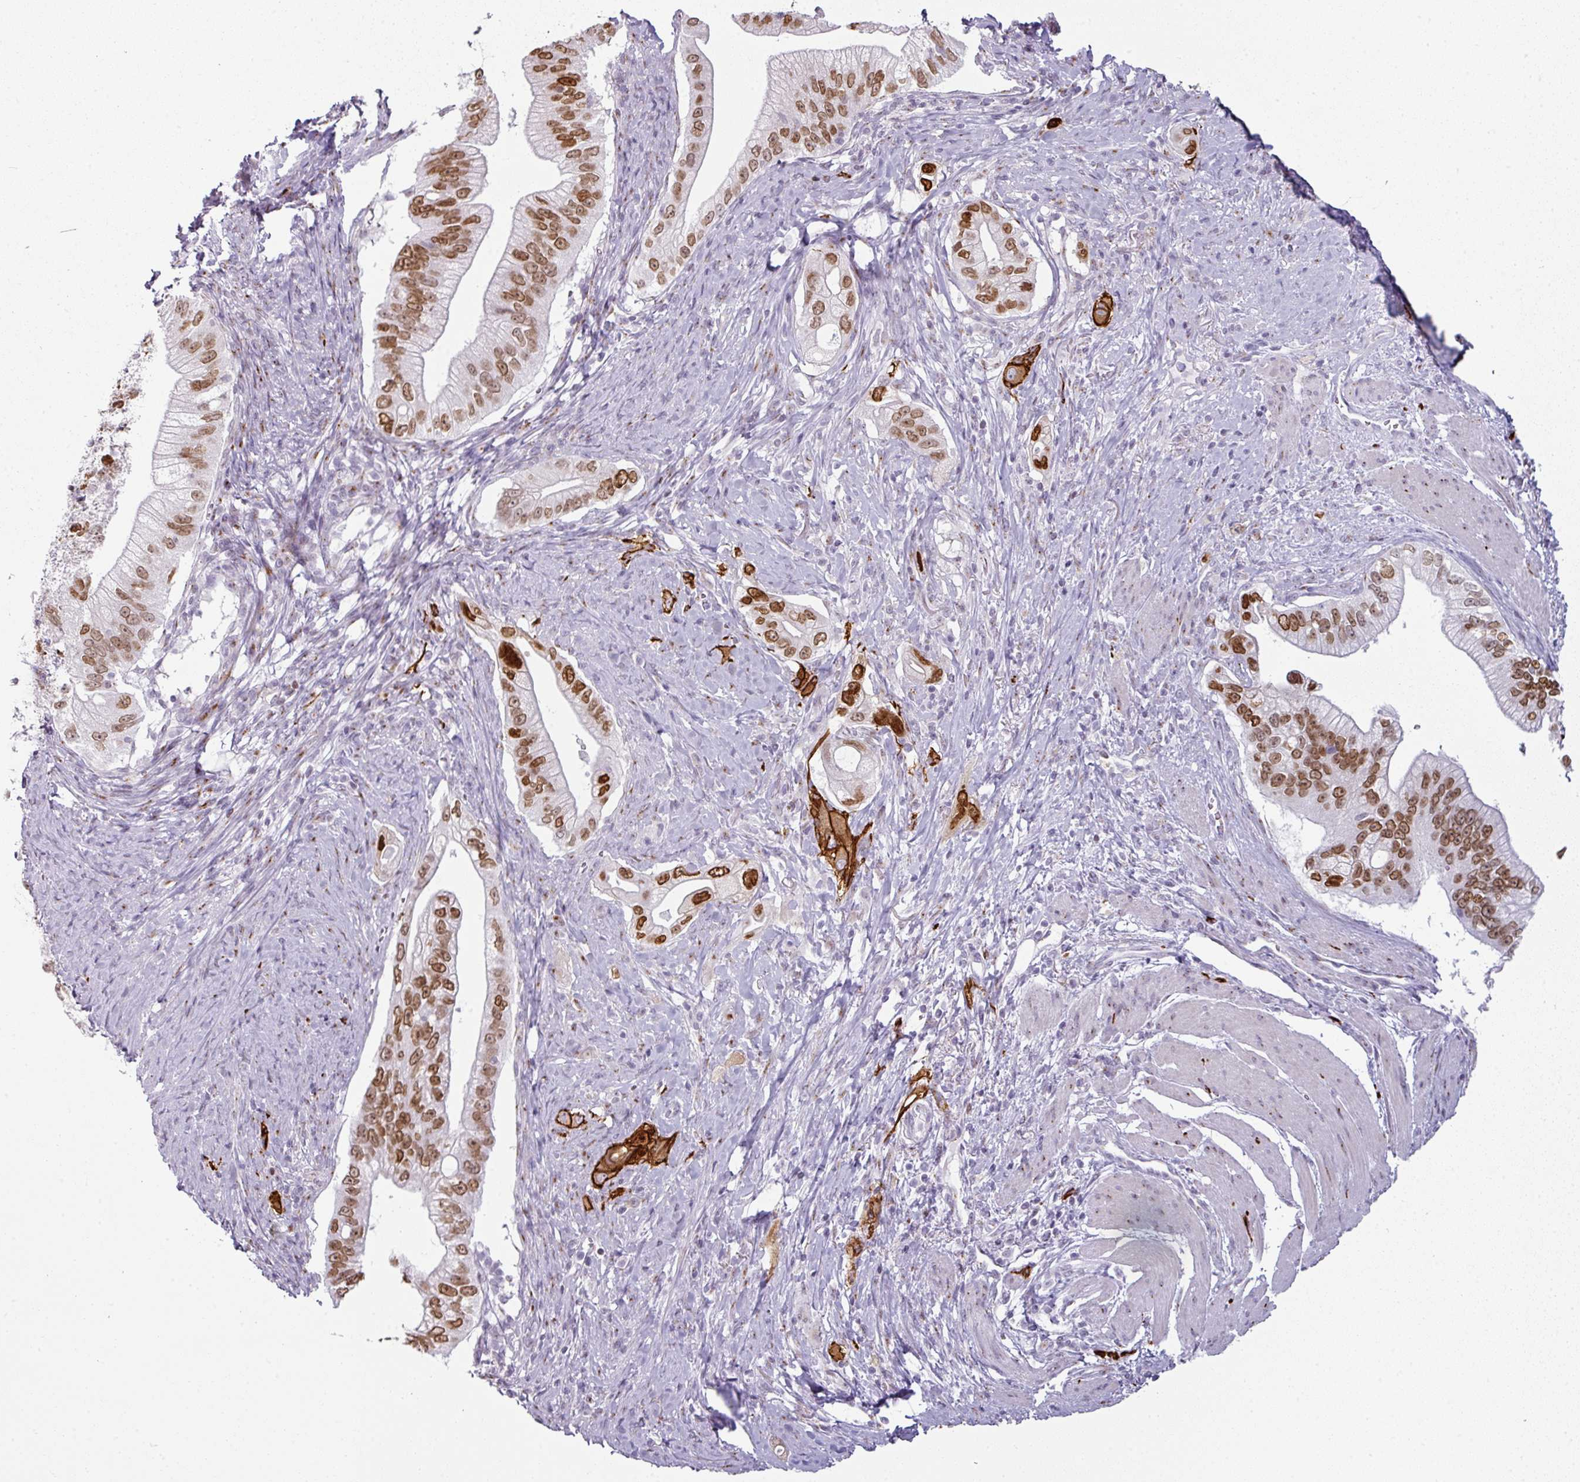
{"staining": {"intensity": "strong", "quantity": ">75%", "location": "cytoplasmic/membranous,nuclear"}, "tissue": "pancreatic cancer", "cell_type": "Tumor cells", "image_type": "cancer", "snomed": [{"axis": "morphology", "description": "Adenocarcinoma, NOS"}, {"axis": "topography", "description": "Pancreas"}], "caption": "Tumor cells exhibit high levels of strong cytoplasmic/membranous and nuclear positivity in approximately >75% of cells in human pancreatic cancer (adenocarcinoma). The staining was performed using DAB to visualize the protein expression in brown, while the nuclei were stained in blue with hematoxylin (Magnification: 20x).", "gene": "SYT8", "patient": {"sex": "male", "age": 70}}